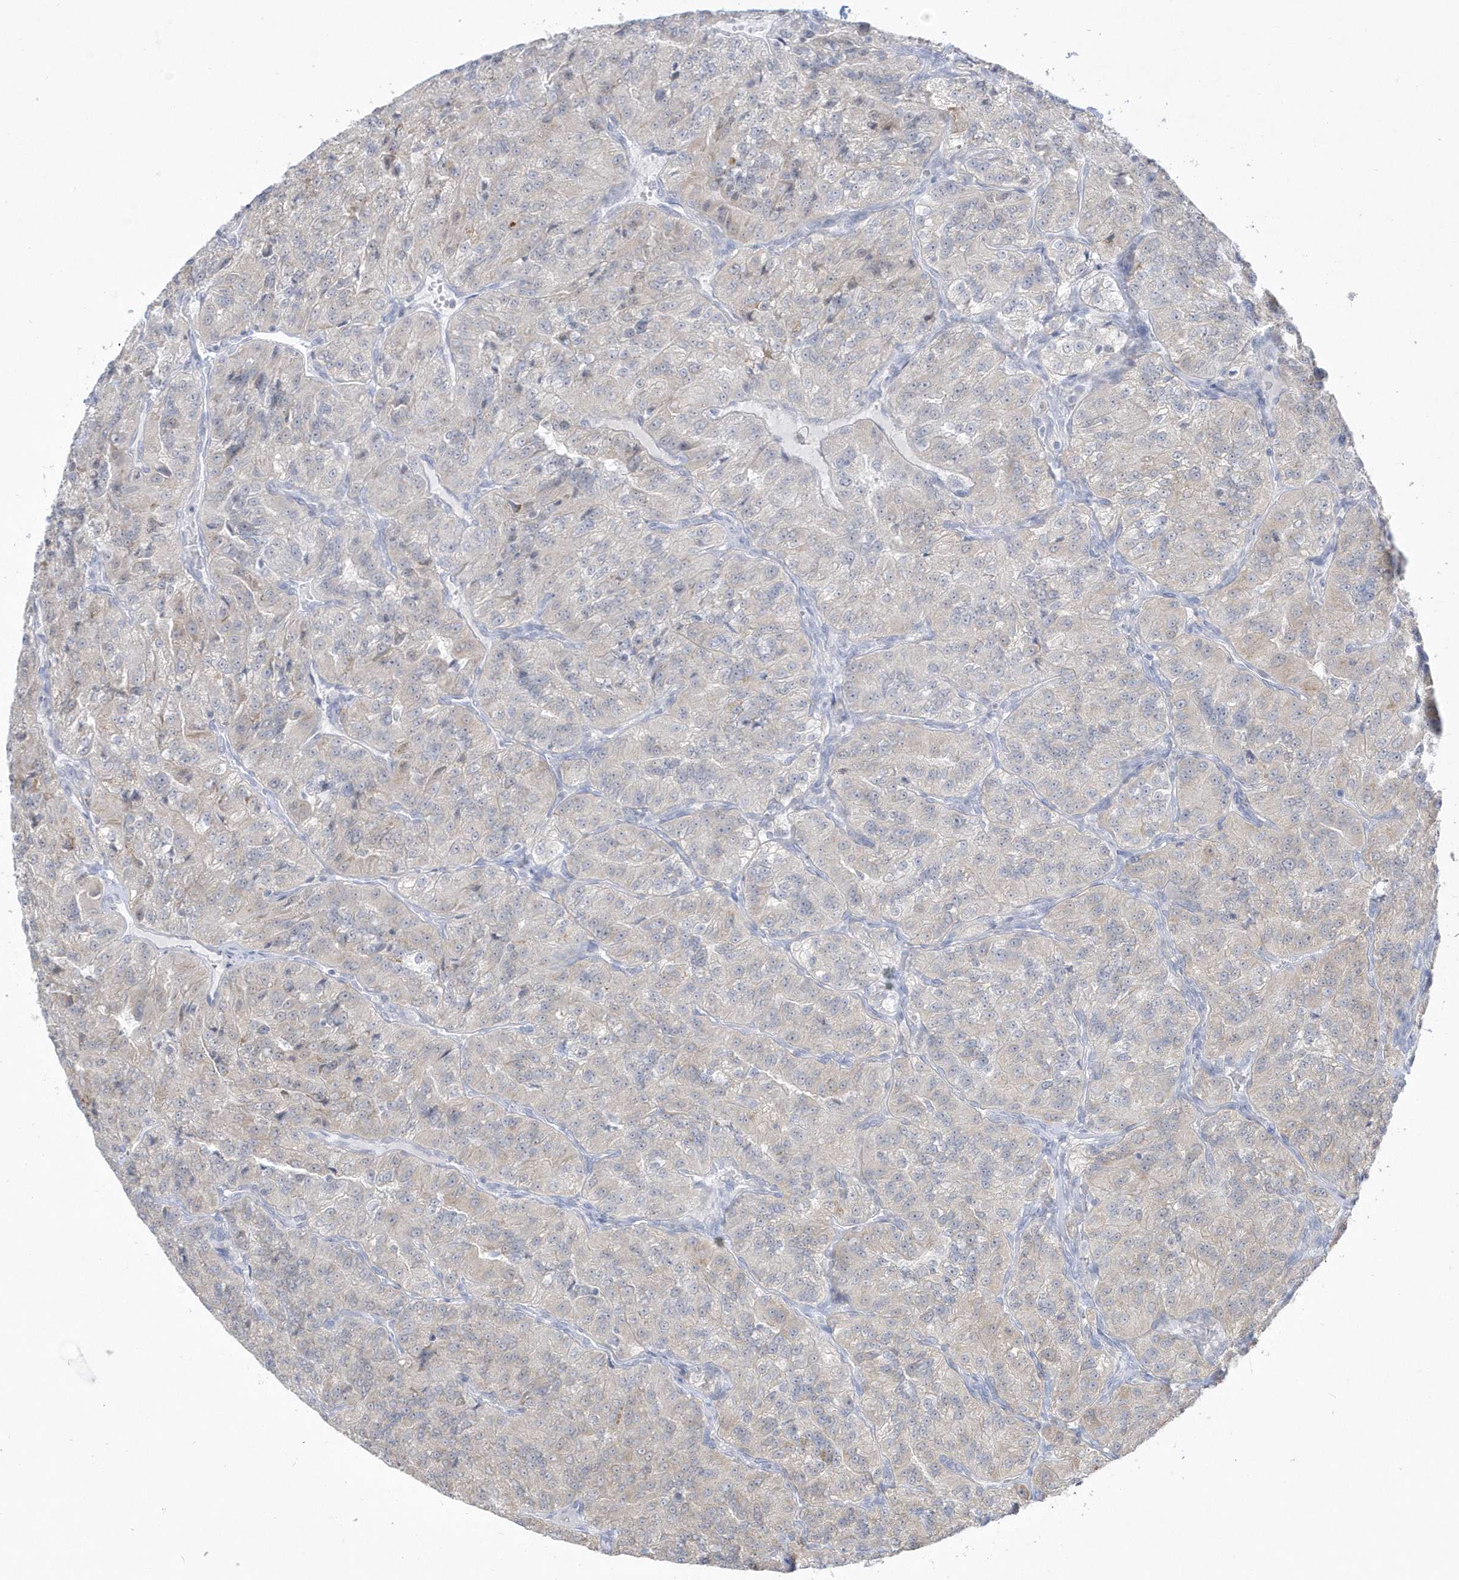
{"staining": {"intensity": "weak", "quantity": "<25%", "location": "cytoplasmic/membranous"}, "tissue": "renal cancer", "cell_type": "Tumor cells", "image_type": "cancer", "snomed": [{"axis": "morphology", "description": "Adenocarcinoma, NOS"}, {"axis": "topography", "description": "Kidney"}], "caption": "There is no significant positivity in tumor cells of renal cancer.", "gene": "PCBD1", "patient": {"sex": "female", "age": 63}}